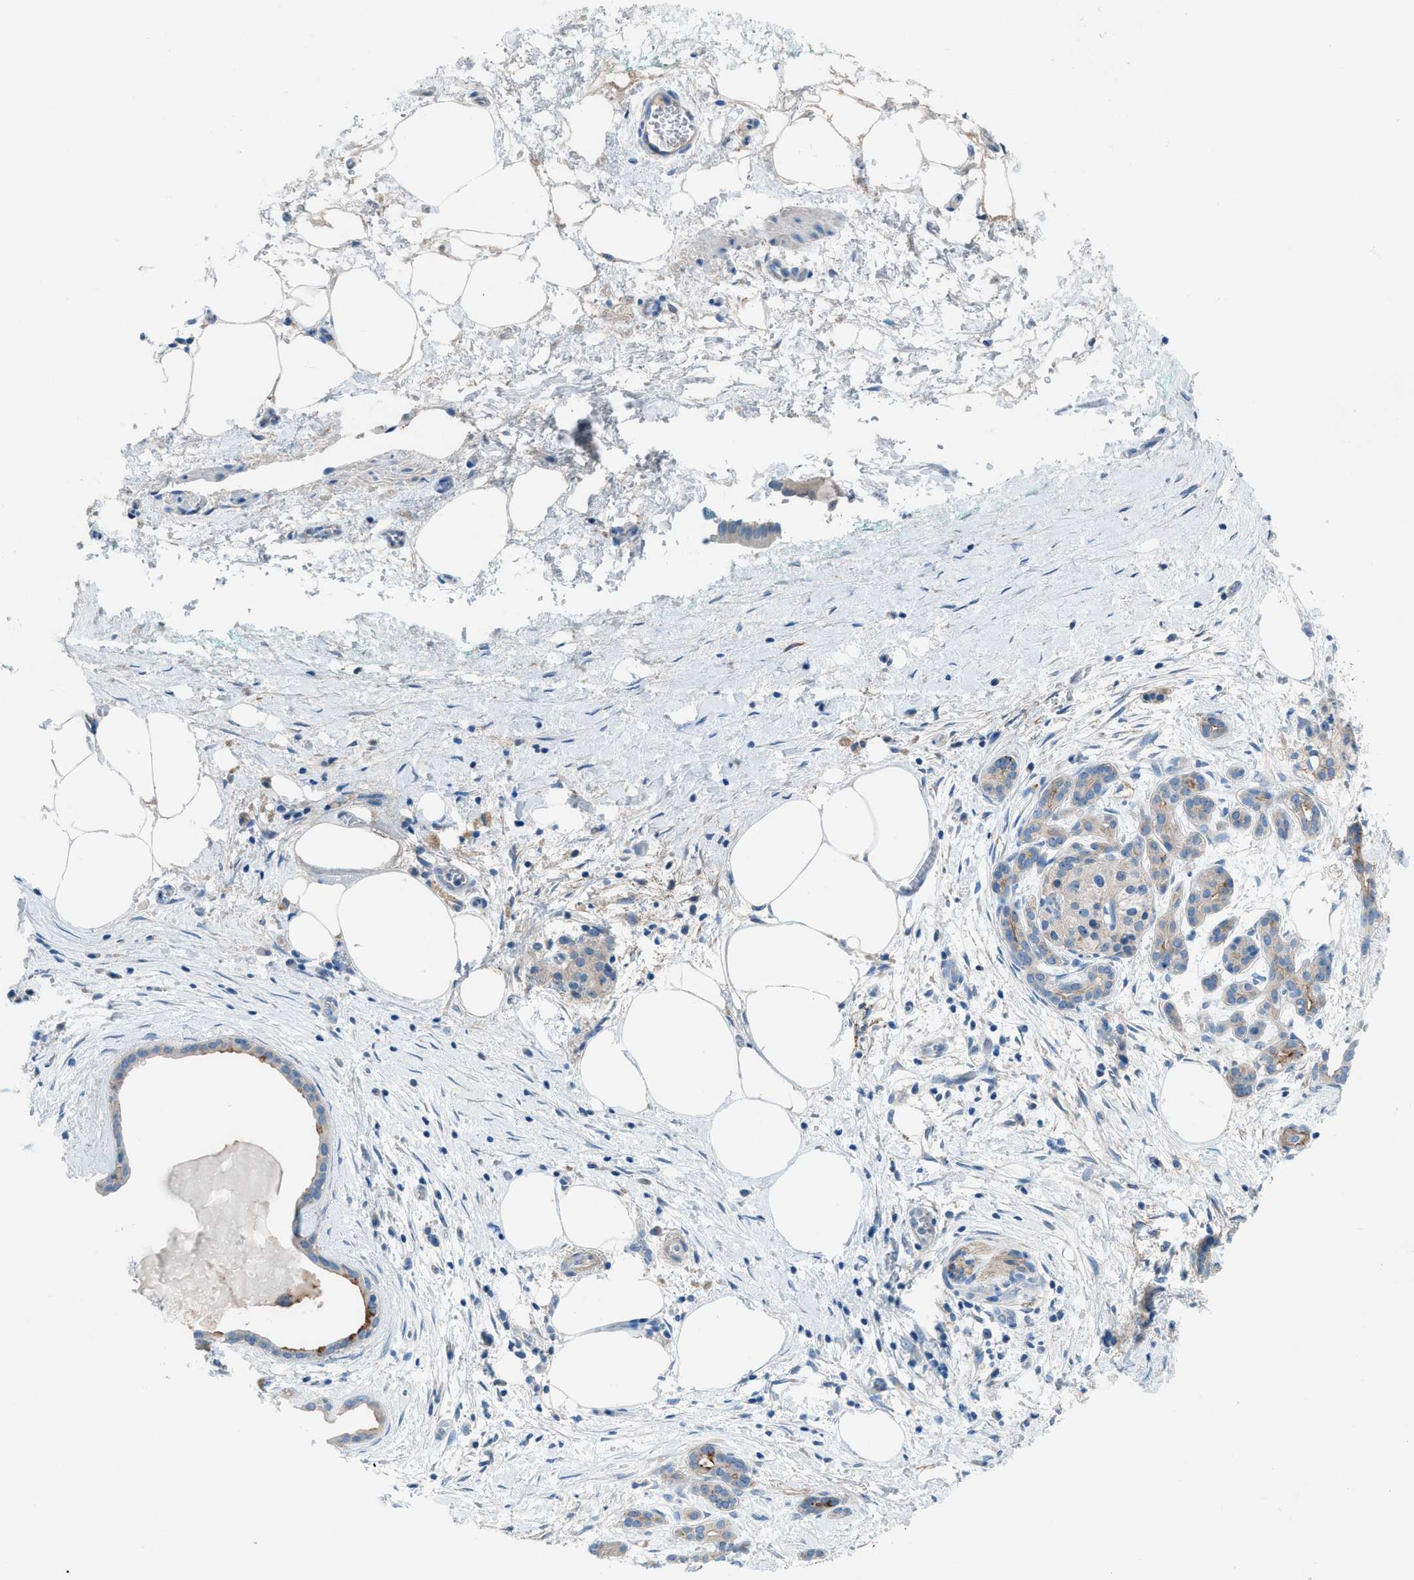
{"staining": {"intensity": "weak", "quantity": "25%-75%", "location": "cytoplasmic/membranous"}, "tissue": "pancreatic cancer", "cell_type": "Tumor cells", "image_type": "cancer", "snomed": [{"axis": "morphology", "description": "Adenocarcinoma, NOS"}, {"axis": "topography", "description": "Pancreas"}], "caption": "Immunohistochemistry (IHC) of human pancreatic adenocarcinoma exhibits low levels of weak cytoplasmic/membranous expression in approximately 25%-75% of tumor cells. The staining is performed using DAB (3,3'-diaminobenzidine) brown chromogen to label protein expression. The nuclei are counter-stained blue using hematoxylin.", "gene": "C5AR2", "patient": {"sex": "female", "age": 70}}